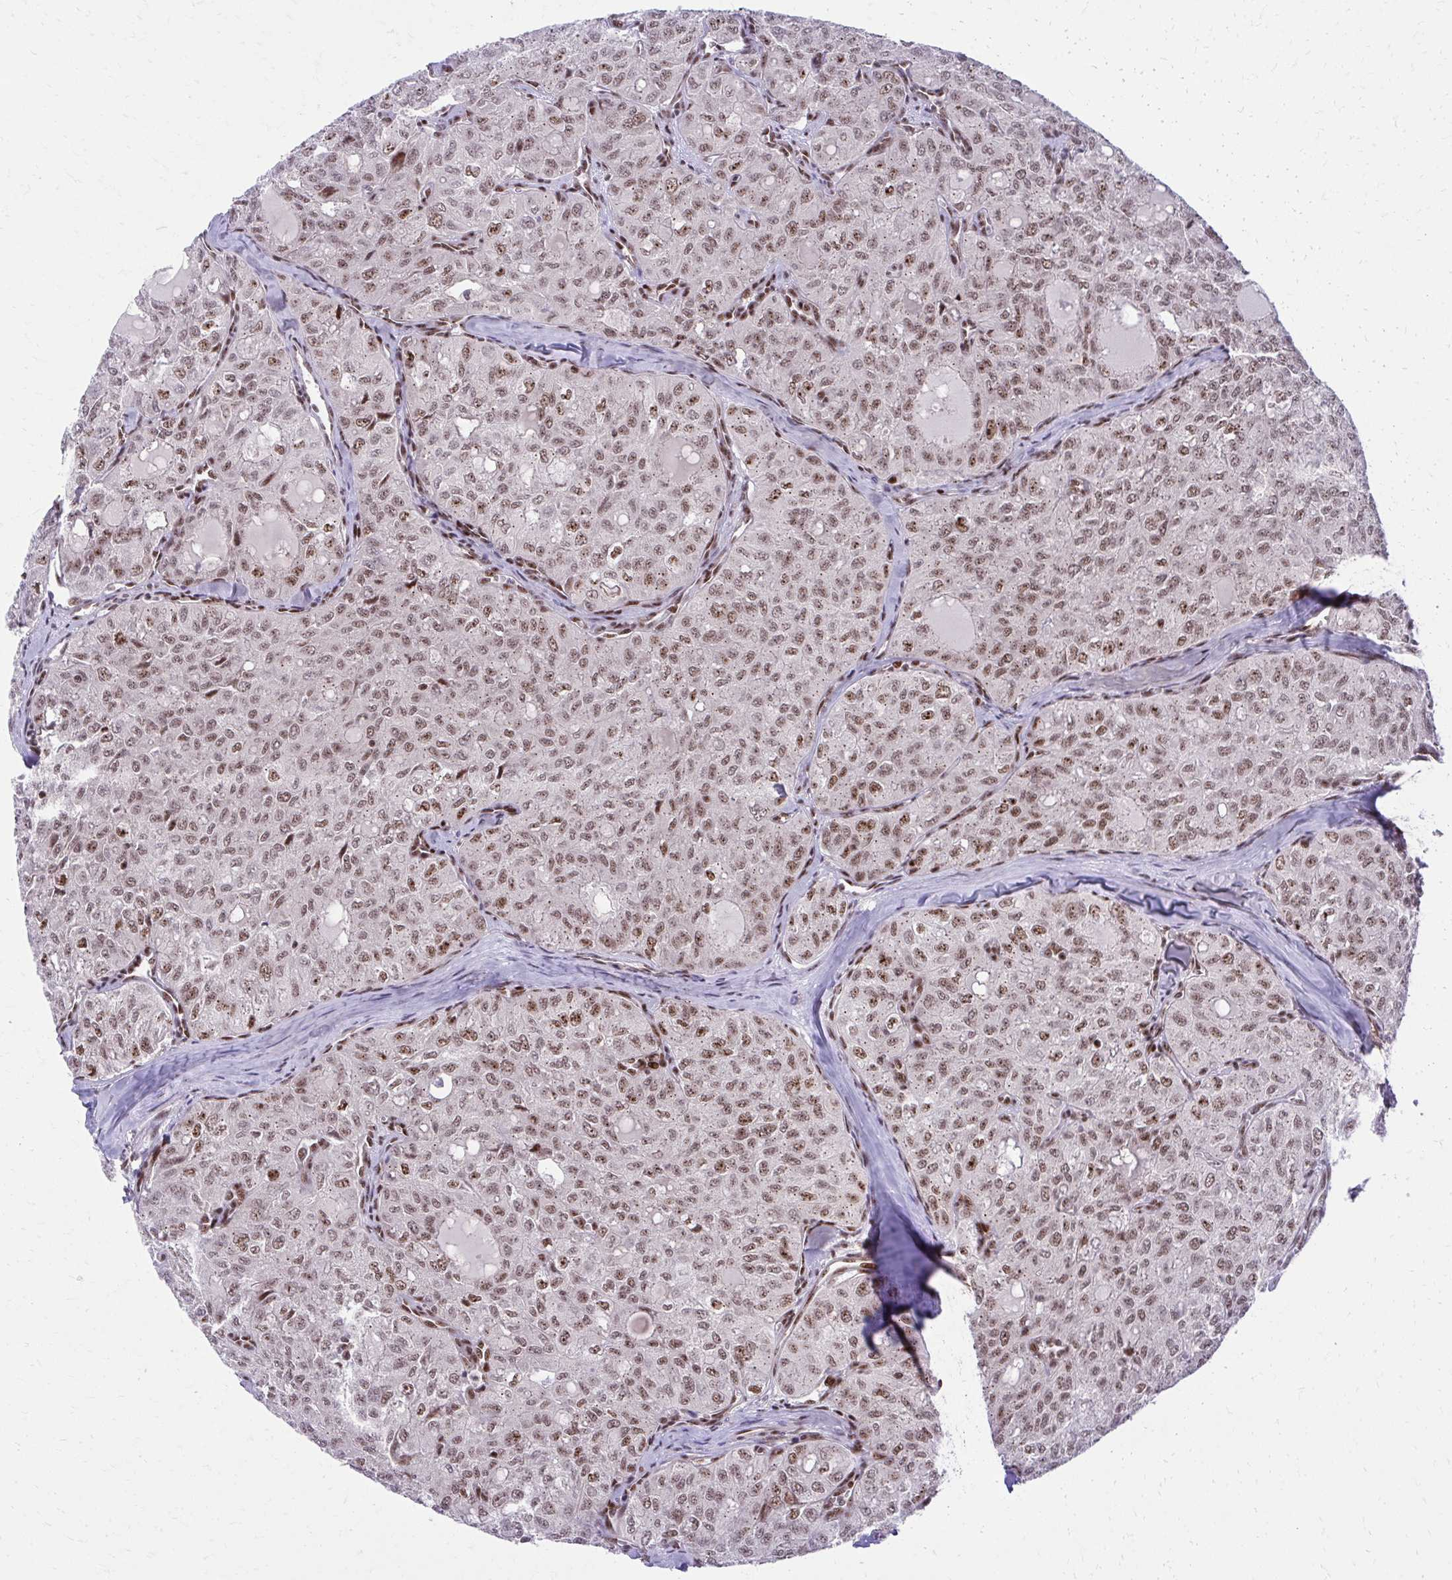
{"staining": {"intensity": "moderate", "quantity": ">75%", "location": "nuclear"}, "tissue": "thyroid cancer", "cell_type": "Tumor cells", "image_type": "cancer", "snomed": [{"axis": "morphology", "description": "Follicular adenoma carcinoma, NOS"}, {"axis": "topography", "description": "Thyroid gland"}], "caption": "A high-resolution histopathology image shows immunohistochemistry (IHC) staining of thyroid cancer (follicular adenoma carcinoma), which exhibits moderate nuclear expression in approximately >75% of tumor cells.", "gene": "HOXA4", "patient": {"sex": "male", "age": 75}}